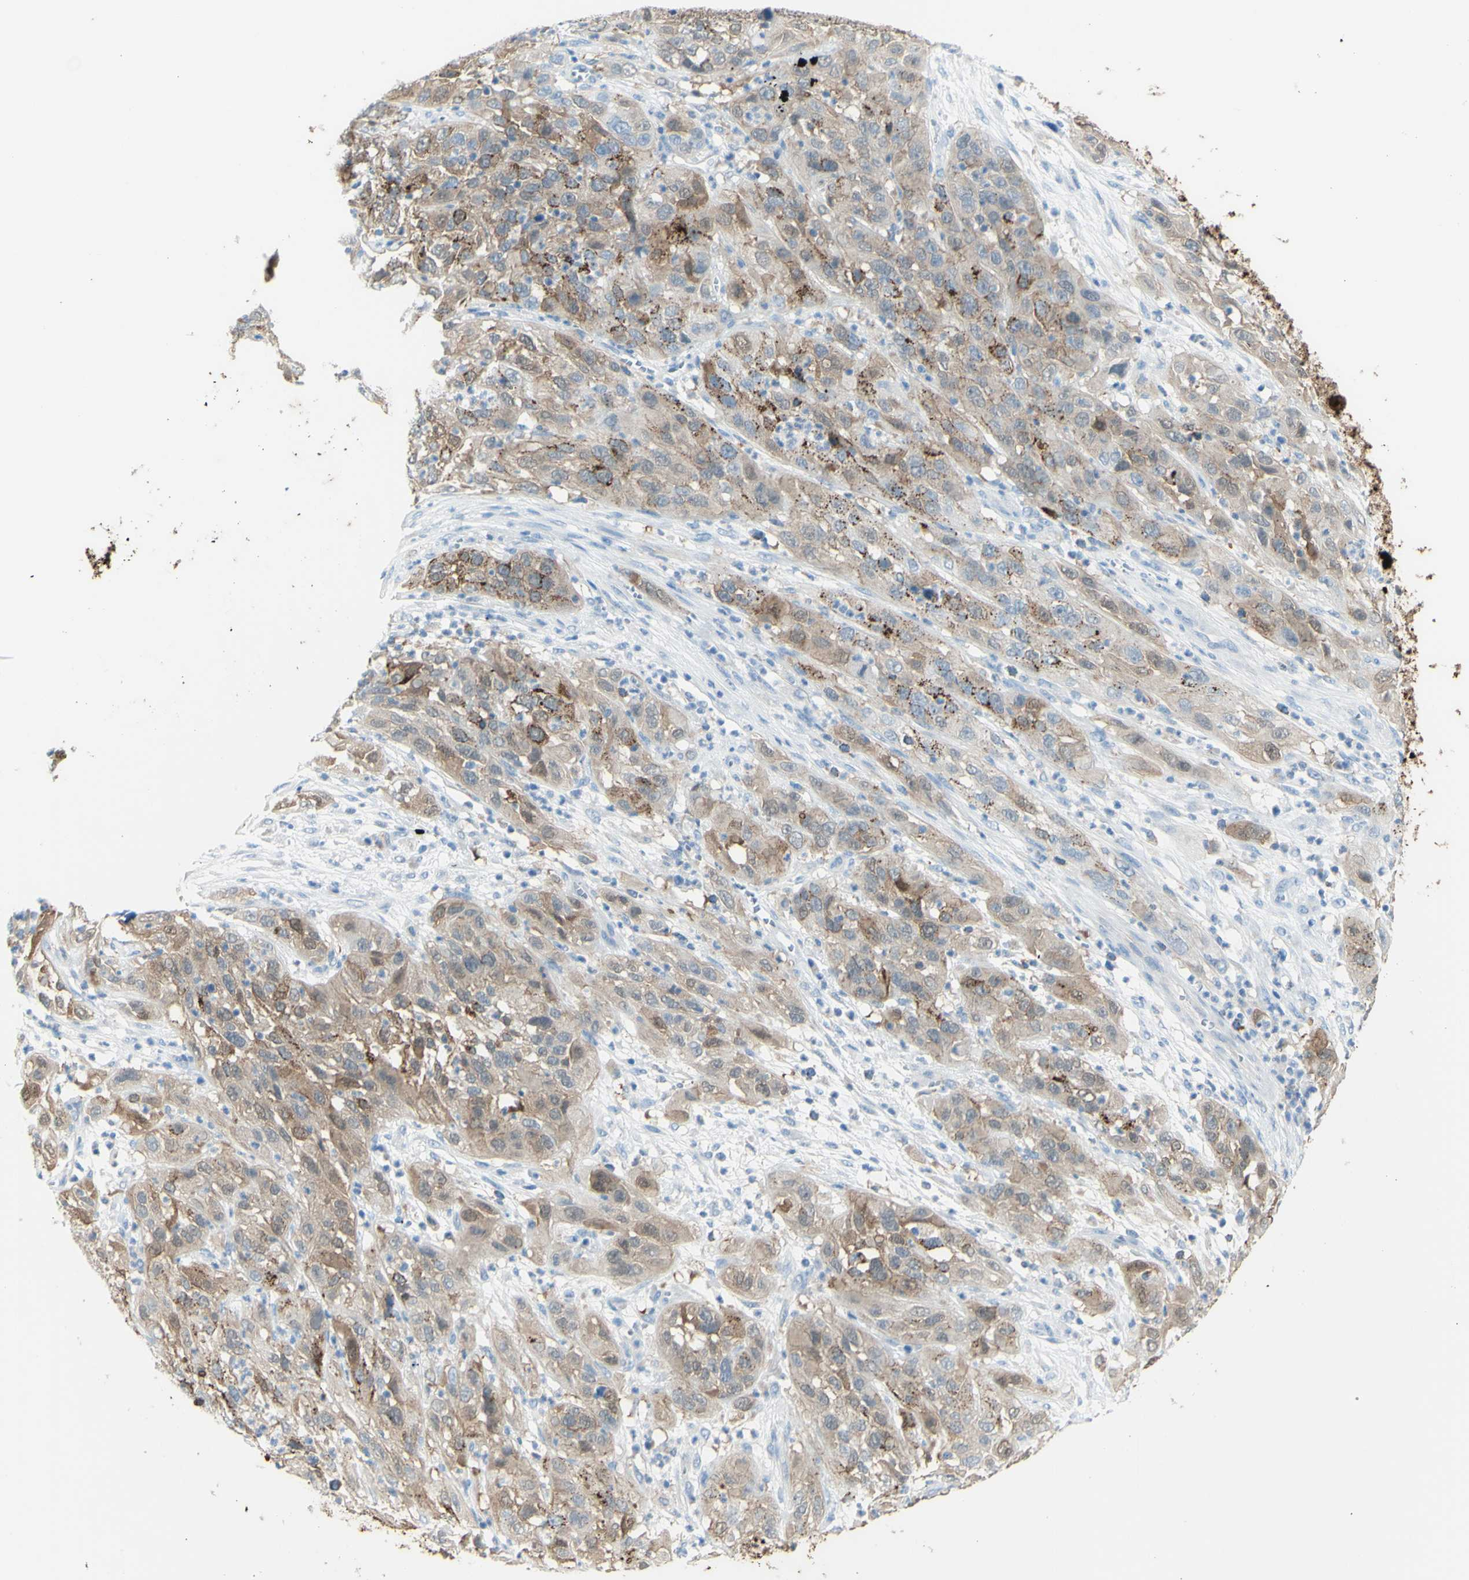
{"staining": {"intensity": "weak", "quantity": ">75%", "location": "cytoplasmic/membranous"}, "tissue": "cervical cancer", "cell_type": "Tumor cells", "image_type": "cancer", "snomed": [{"axis": "morphology", "description": "Squamous cell carcinoma, NOS"}, {"axis": "topography", "description": "Cervix"}], "caption": "Cervical cancer (squamous cell carcinoma) tissue demonstrates weak cytoplasmic/membranous expression in about >75% of tumor cells, visualized by immunohistochemistry.", "gene": "TSPAN1", "patient": {"sex": "female", "age": 32}}